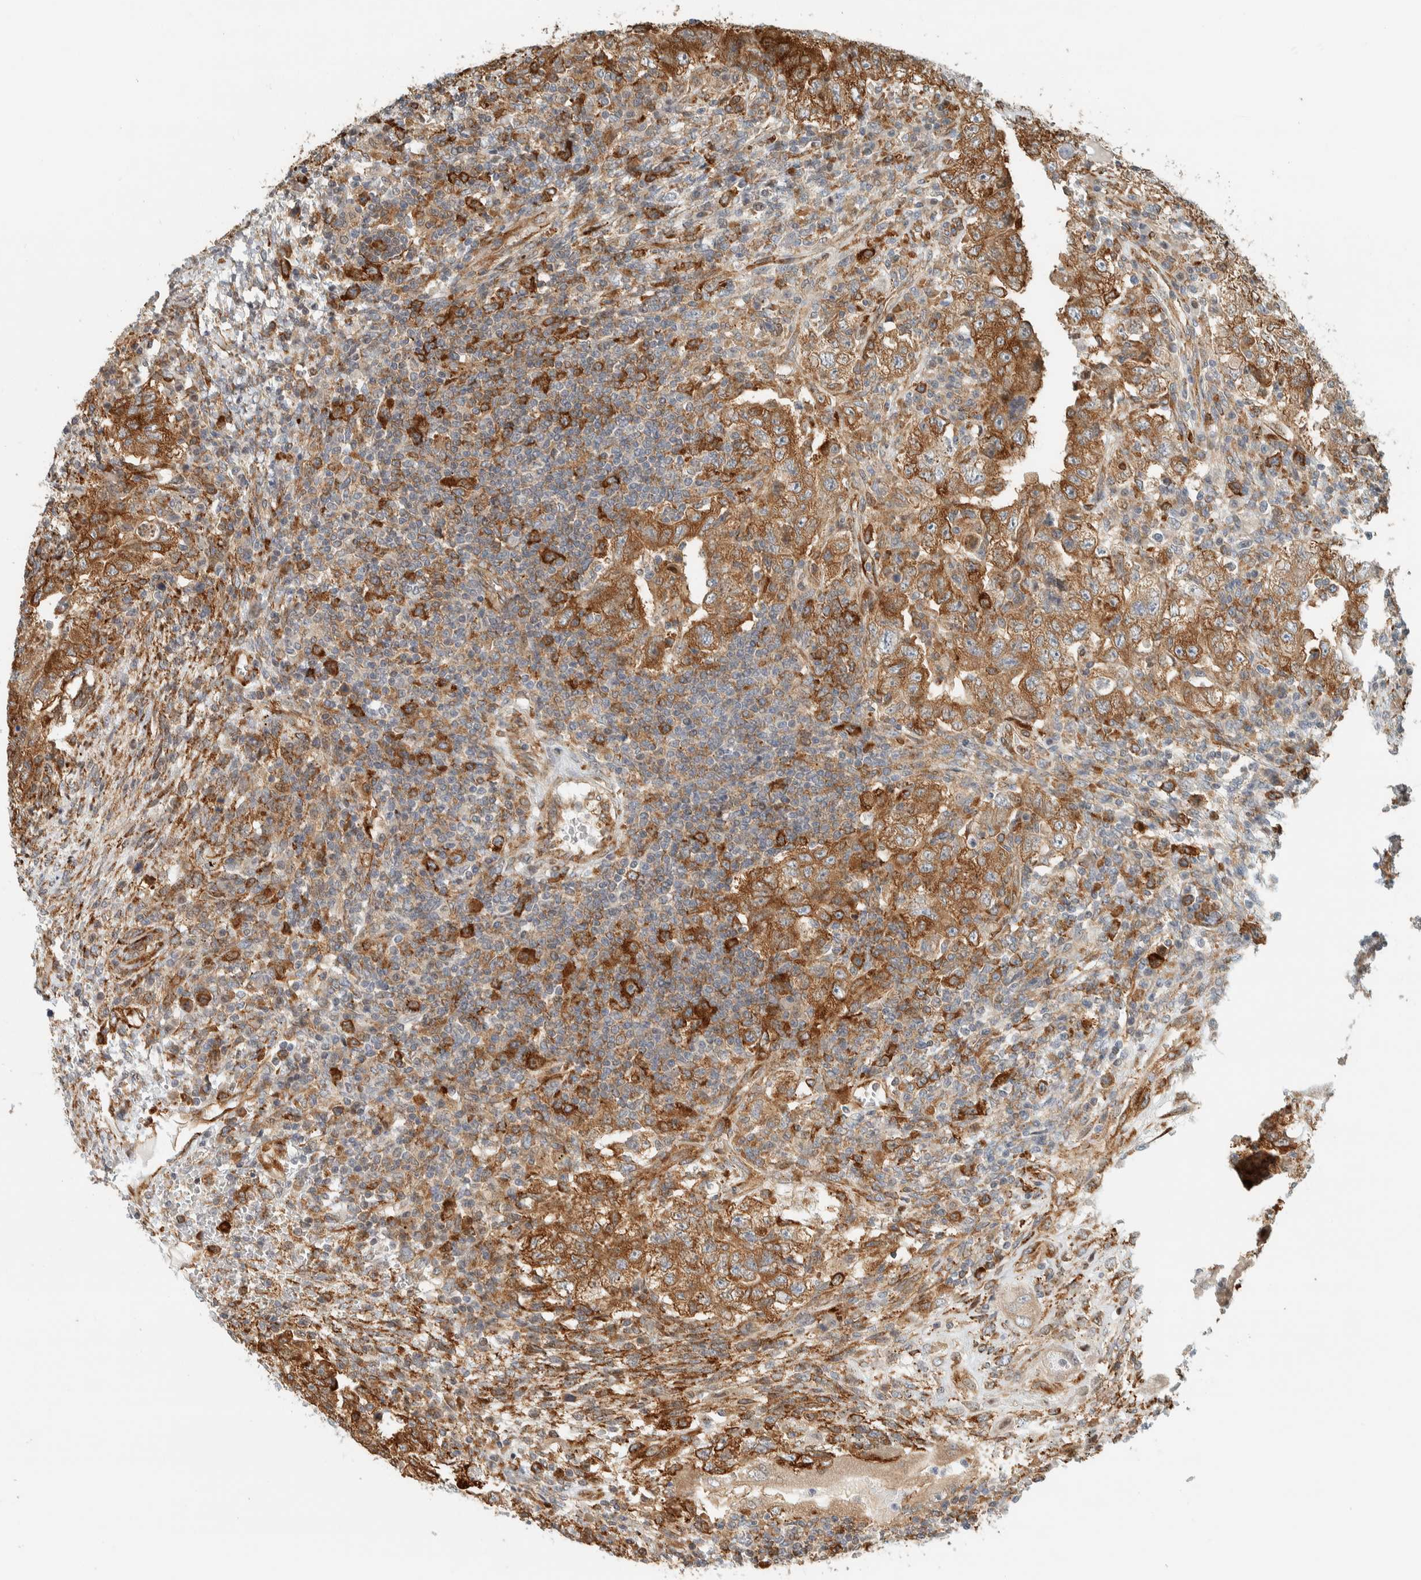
{"staining": {"intensity": "moderate", "quantity": ">75%", "location": "cytoplasmic/membranous"}, "tissue": "testis cancer", "cell_type": "Tumor cells", "image_type": "cancer", "snomed": [{"axis": "morphology", "description": "Carcinoma, Embryonal, NOS"}, {"axis": "topography", "description": "Testis"}], "caption": "This is a histology image of immunohistochemistry (IHC) staining of embryonal carcinoma (testis), which shows moderate staining in the cytoplasmic/membranous of tumor cells.", "gene": "LLGL2", "patient": {"sex": "male", "age": 26}}